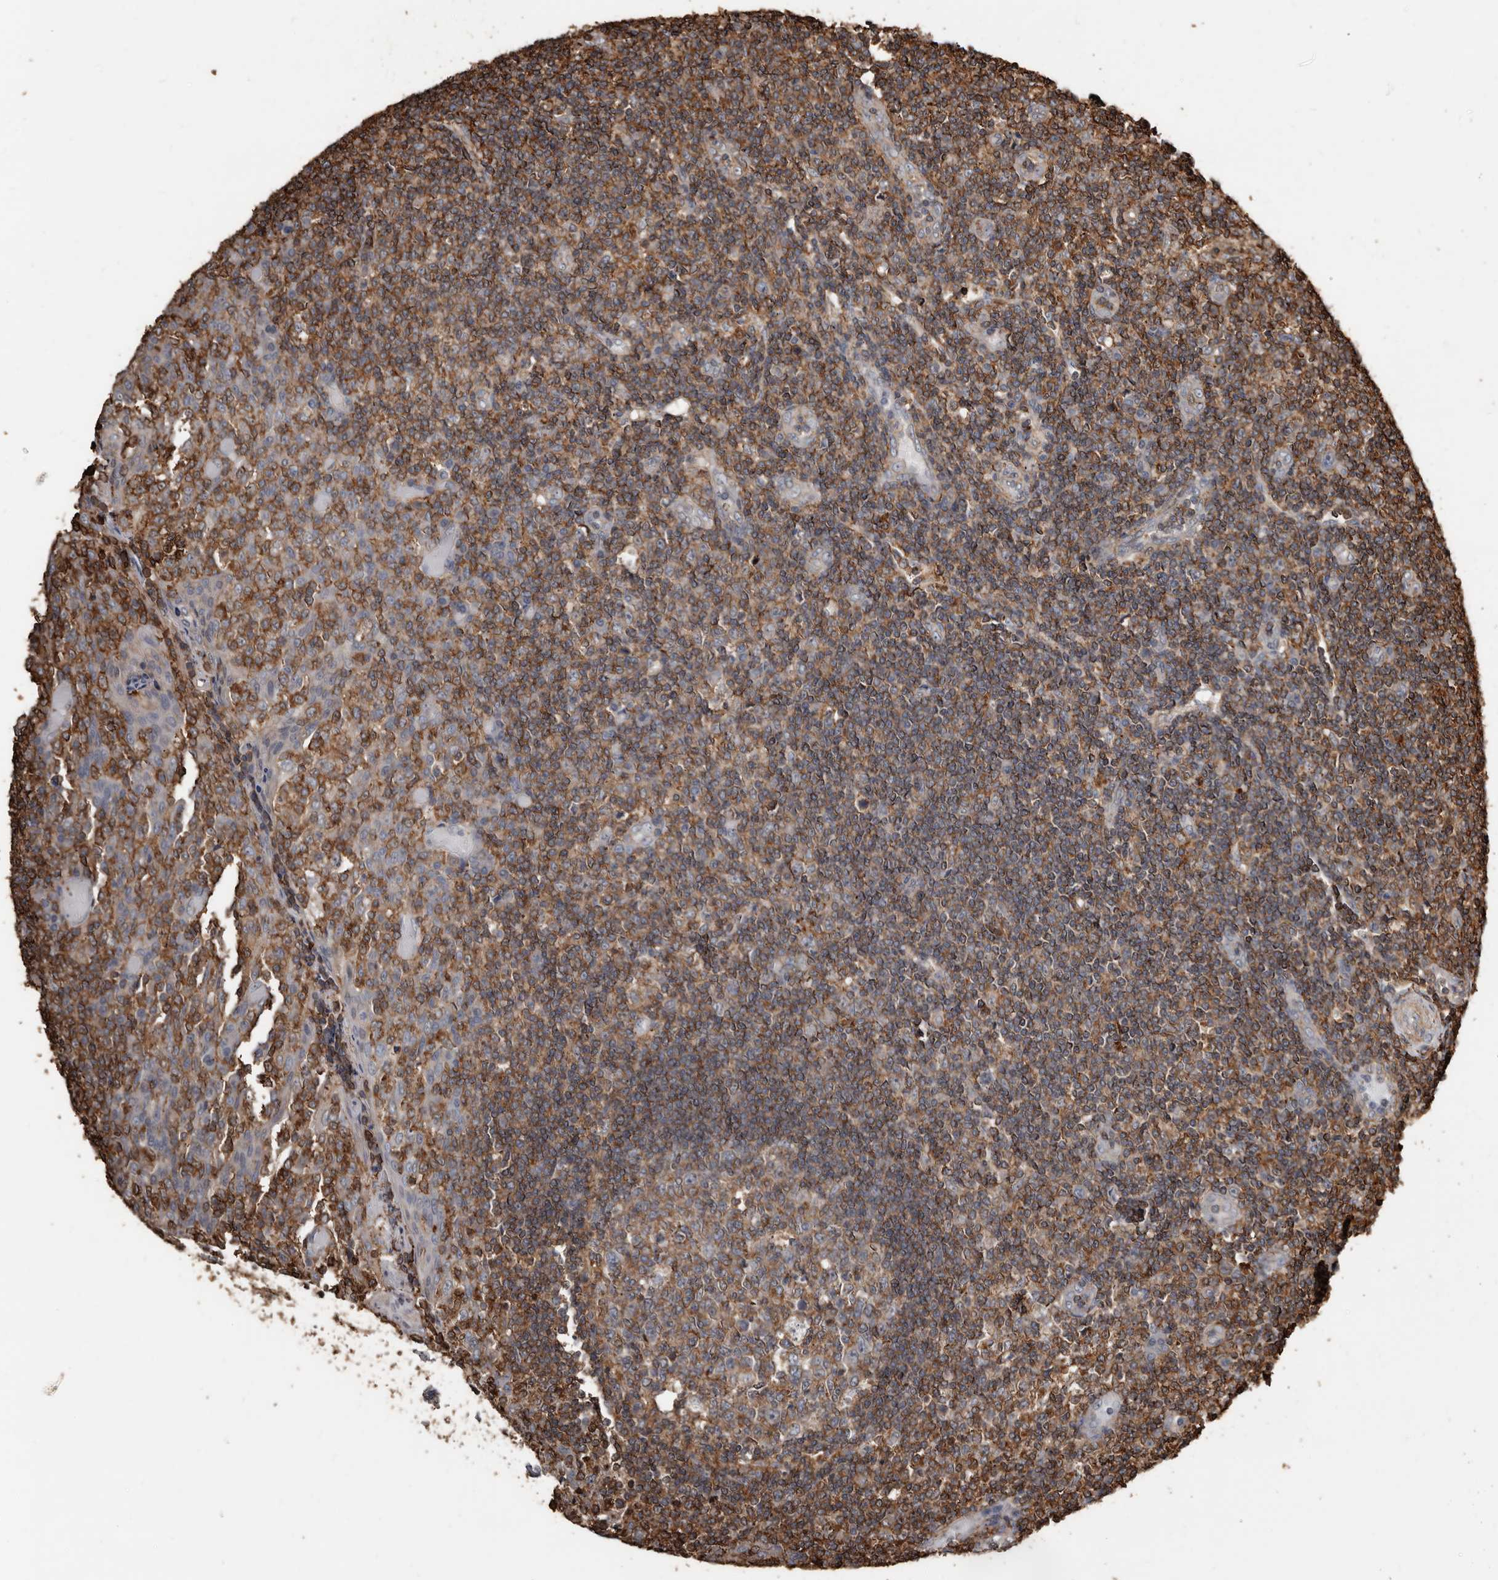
{"staining": {"intensity": "moderate", "quantity": ">75%", "location": "cytoplasmic/membranous"}, "tissue": "tonsil", "cell_type": "Germinal center cells", "image_type": "normal", "snomed": [{"axis": "morphology", "description": "Normal tissue, NOS"}, {"axis": "topography", "description": "Tonsil"}], "caption": "A brown stain labels moderate cytoplasmic/membranous staining of a protein in germinal center cells of unremarkable human tonsil. The staining was performed using DAB (3,3'-diaminobenzidine) to visualize the protein expression in brown, while the nuclei were stained in blue with hematoxylin (Magnification: 20x).", "gene": "GSK3A", "patient": {"sex": "female", "age": 19}}